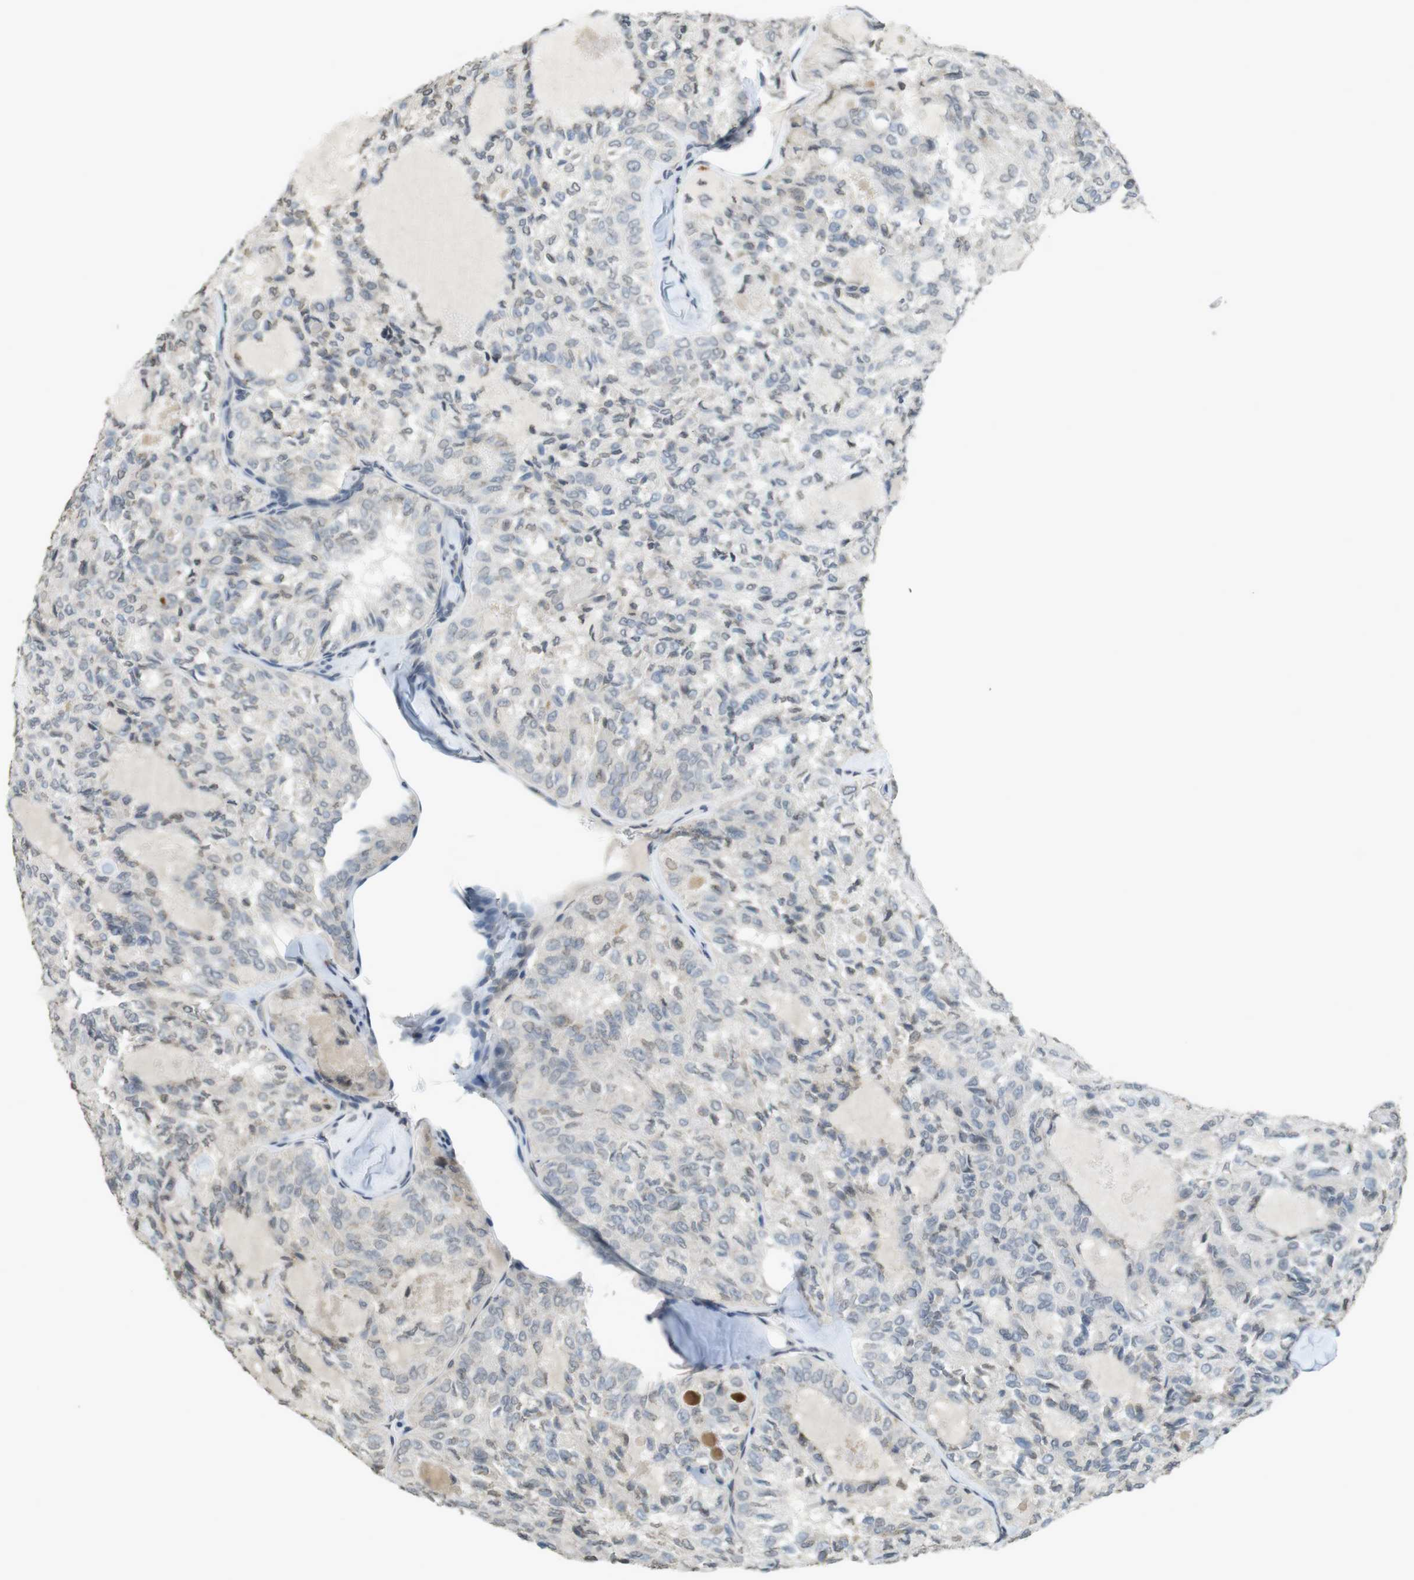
{"staining": {"intensity": "negative", "quantity": "none", "location": "none"}, "tissue": "thyroid cancer", "cell_type": "Tumor cells", "image_type": "cancer", "snomed": [{"axis": "morphology", "description": "Follicular adenoma carcinoma, NOS"}, {"axis": "topography", "description": "Thyroid gland"}], "caption": "Tumor cells are negative for protein expression in human thyroid follicular adenoma carcinoma. (Brightfield microscopy of DAB (3,3'-diaminobenzidine) immunohistochemistry (IHC) at high magnification).", "gene": "FZD10", "patient": {"sex": "male", "age": 75}}